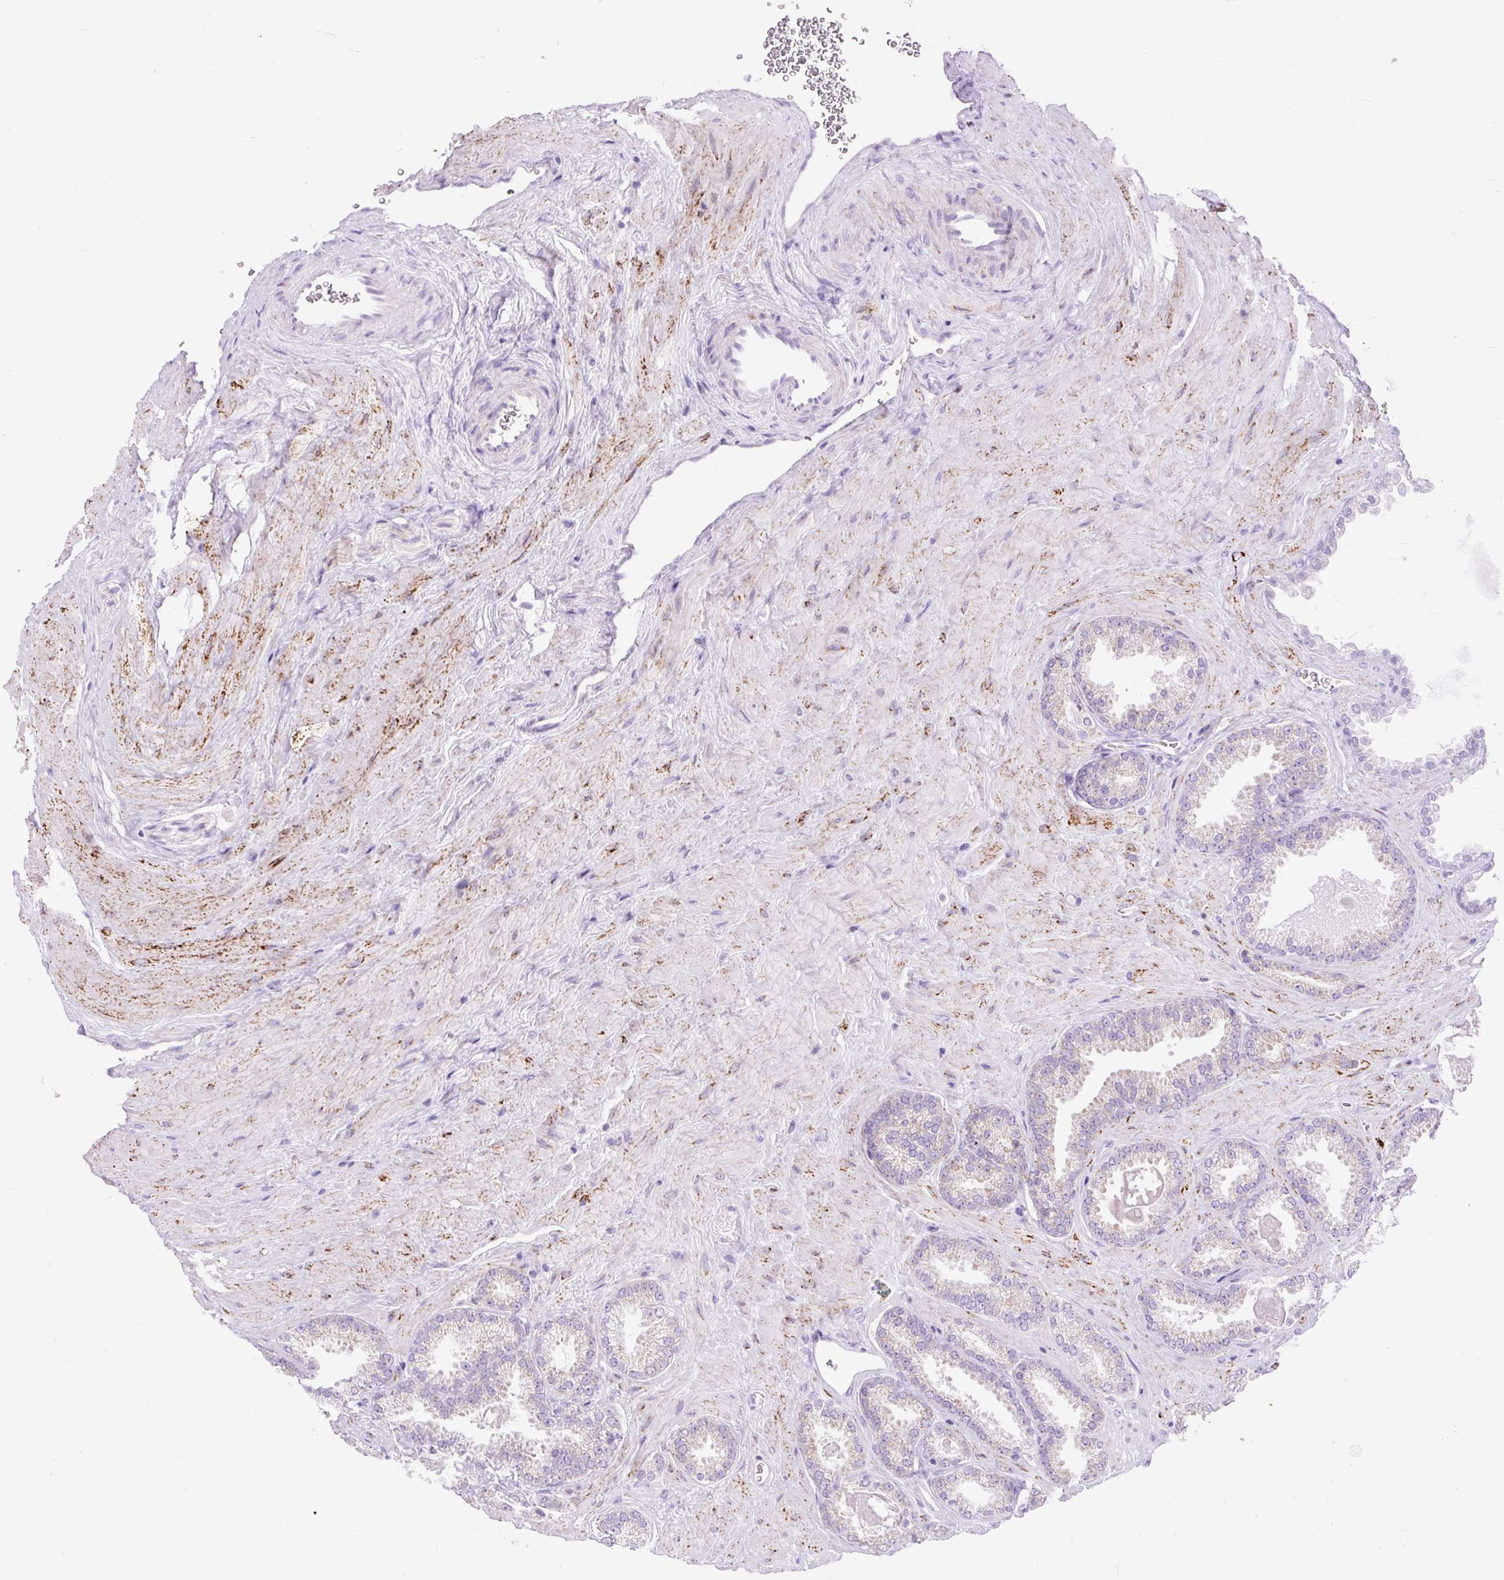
{"staining": {"intensity": "negative", "quantity": "none", "location": "none"}, "tissue": "prostate cancer", "cell_type": "Tumor cells", "image_type": "cancer", "snomed": [{"axis": "morphology", "description": "Adenocarcinoma, Low grade"}, {"axis": "topography", "description": "Prostate"}], "caption": "This is a histopathology image of IHC staining of prostate adenocarcinoma (low-grade), which shows no expression in tumor cells.", "gene": "ZNF256", "patient": {"sex": "male", "age": 62}}